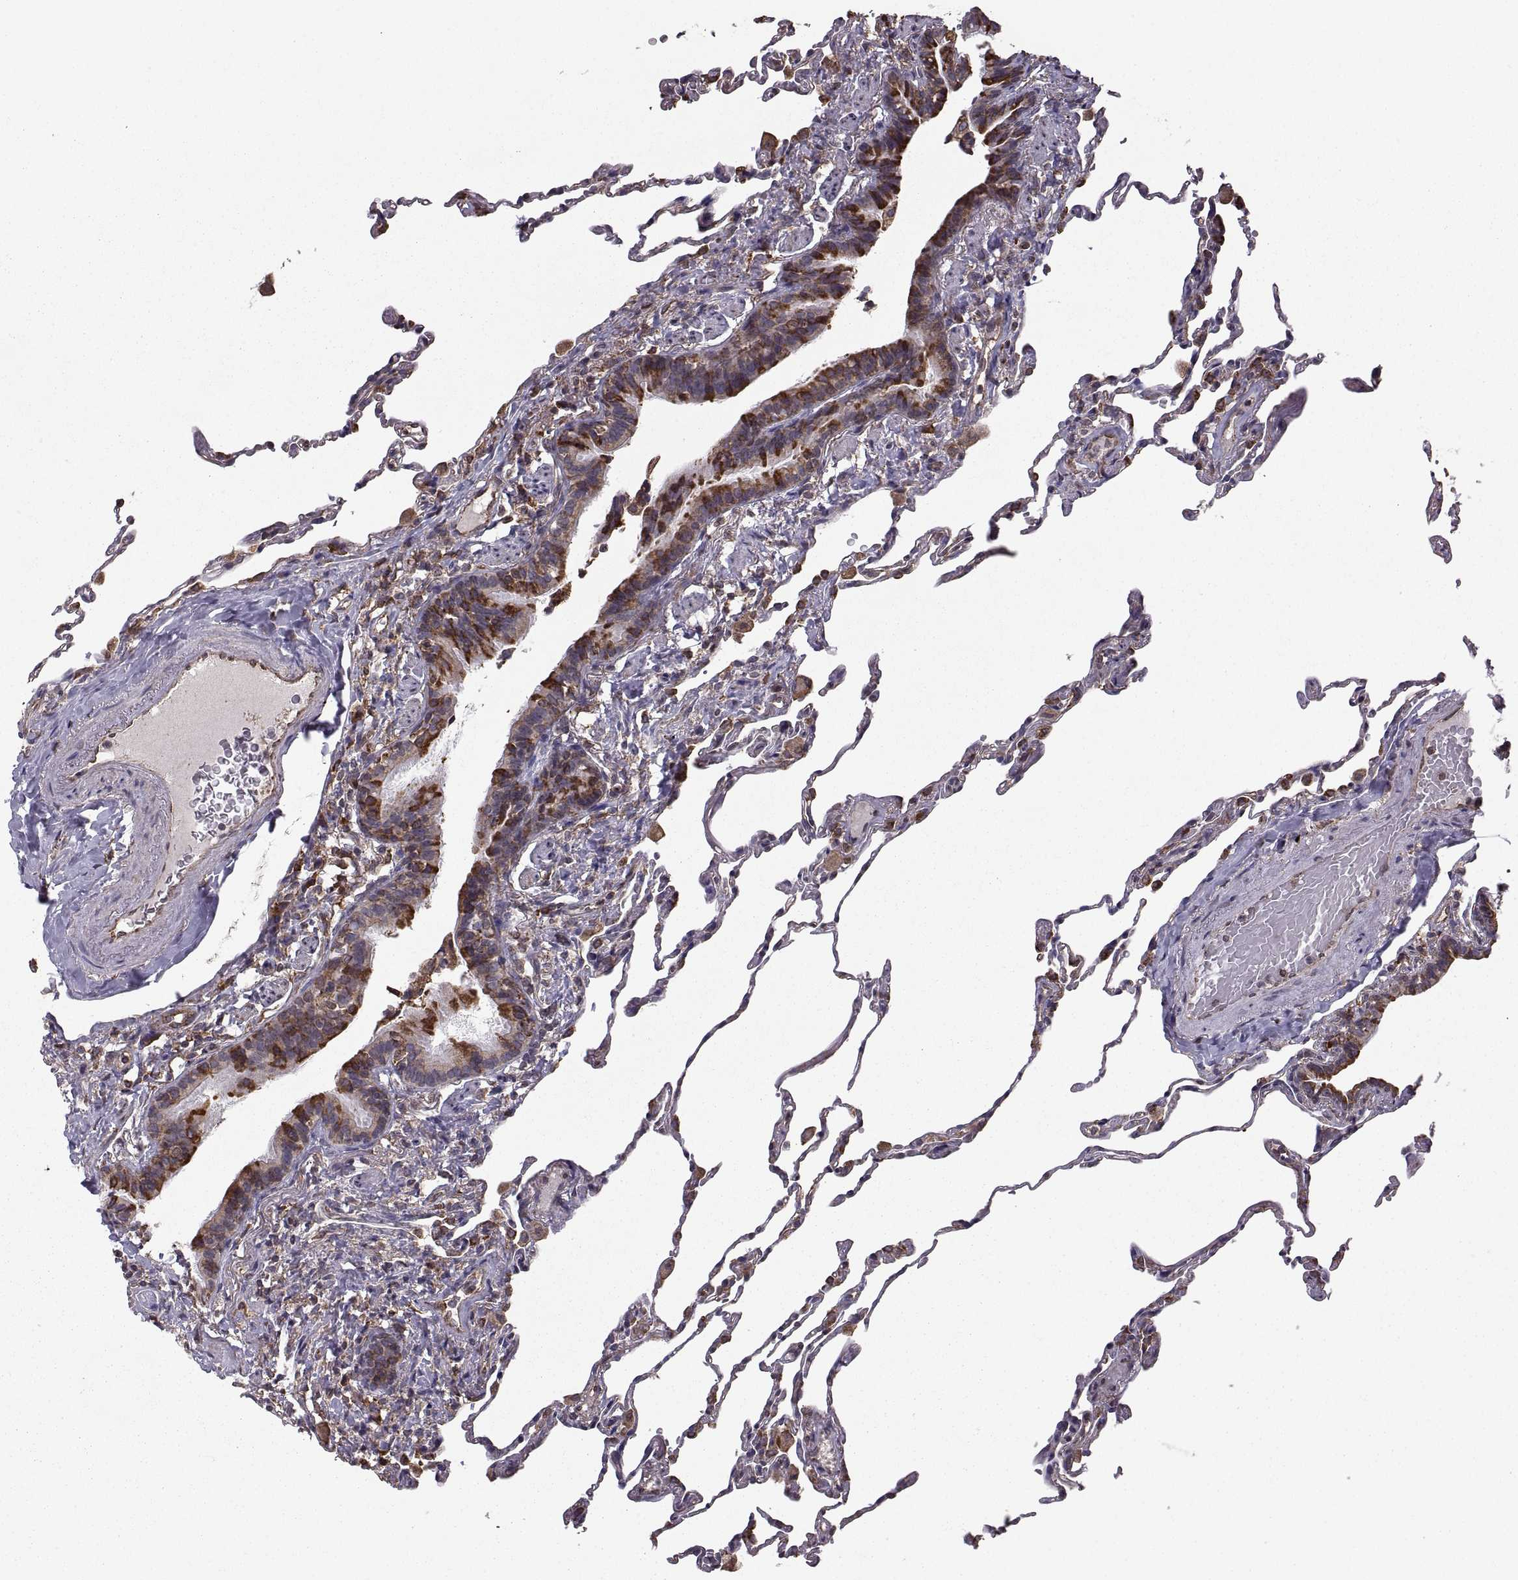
{"staining": {"intensity": "strong", "quantity": "<25%", "location": "cytoplasmic/membranous"}, "tissue": "lung", "cell_type": "Alveolar cells", "image_type": "normal", "snomed": [{"axis": "morphology", "description": "Normal tissue, NOS"}, {"axis": "topography", "description": "Lung"}], "caption": "Lung stained with DAB immunohistochemistry shows medium levels of strong cytoplasmic/membranous expression in about <25% of alveolar cells.", "gene": "PDIA3", "patient": {"sex": "female", "age": 57}}